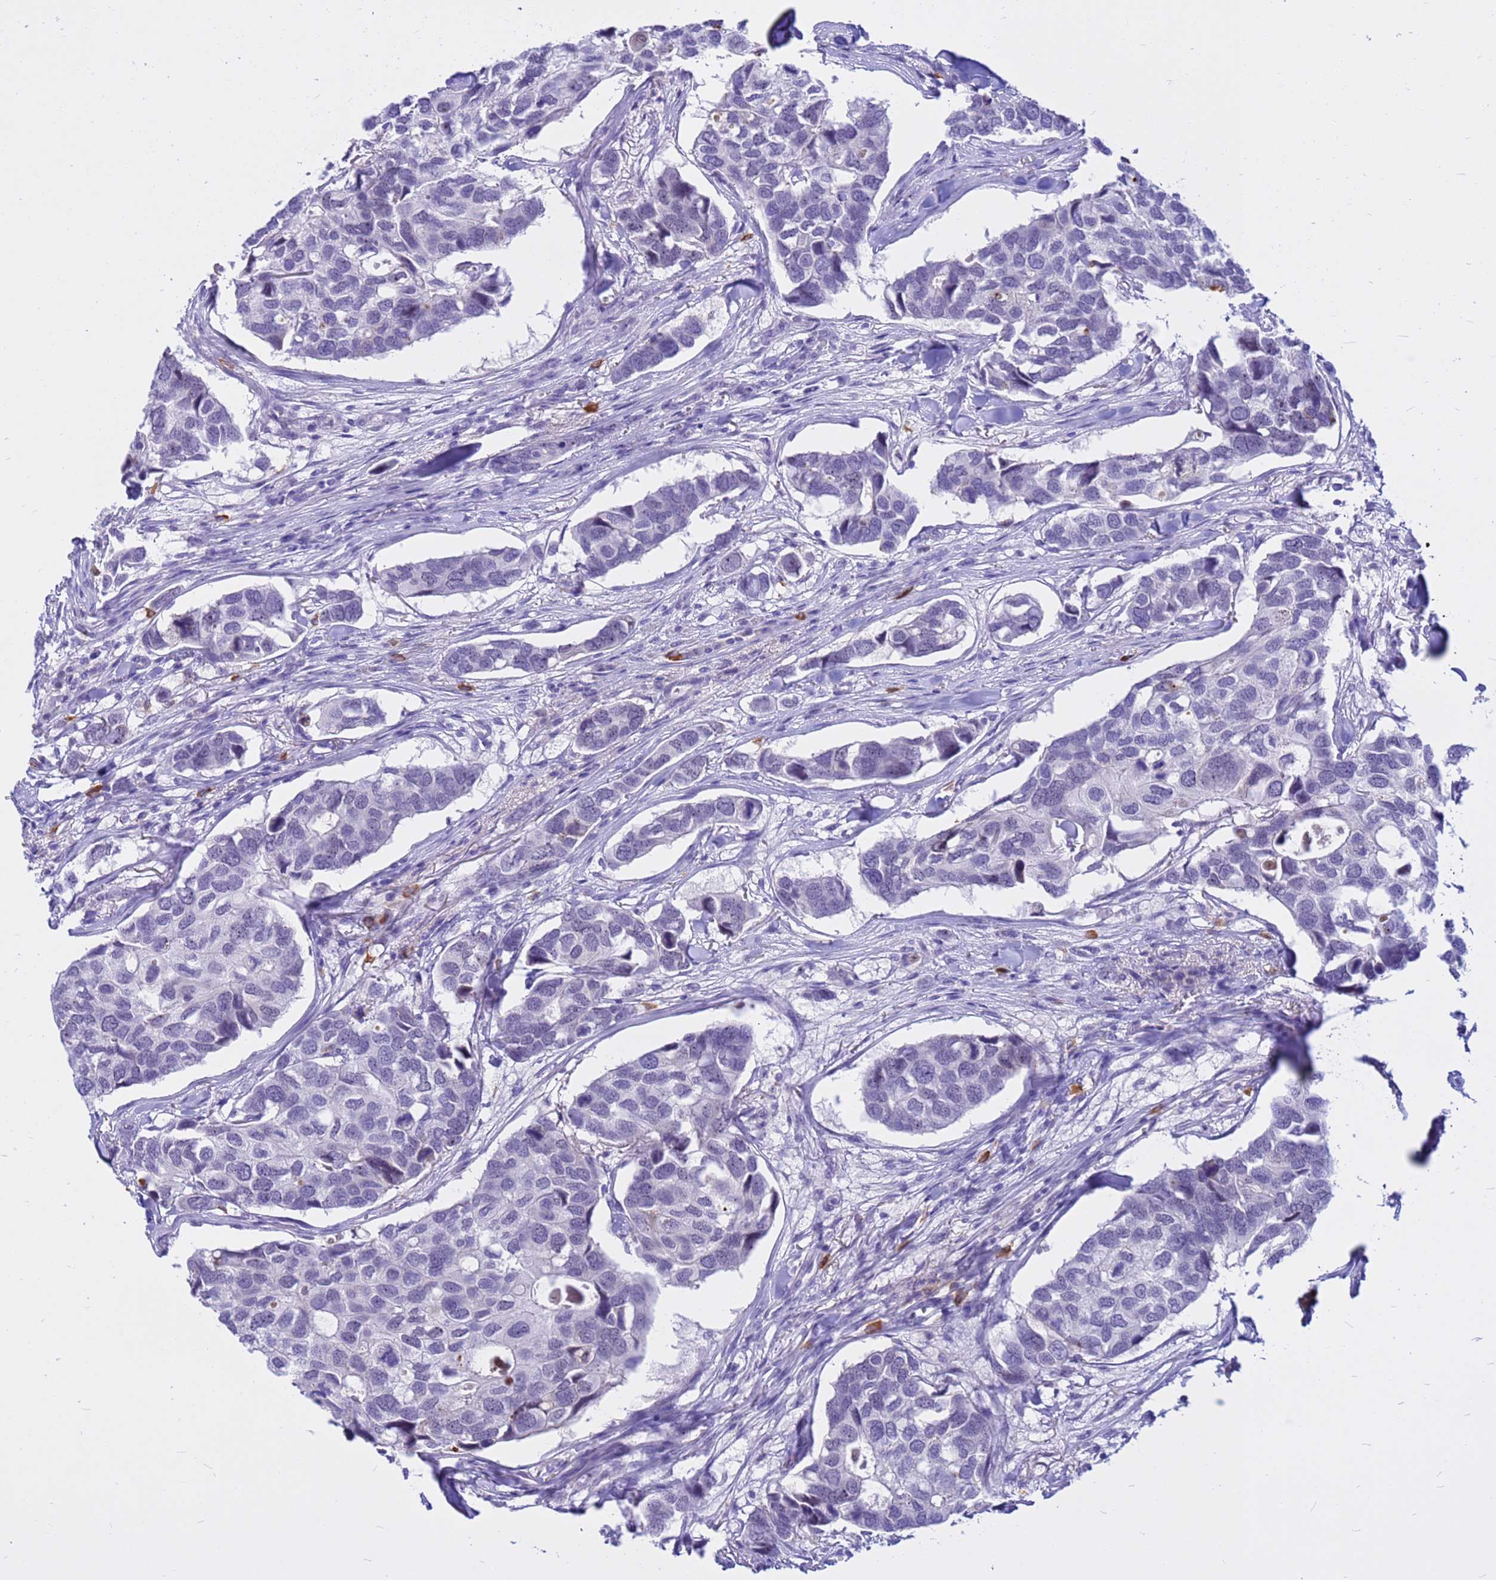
{"staining": {"intensity": "negative", "quantity": "none", "location": "none"}, "tissue": "breast cancer", "cell_type": "Tumor cells", "image_type": "cancer", "snomed": [{"axis": "morphology", "description": "Duct carcinoma"}, {"axis": "topography", "description": "Breast"}], "caption": "Immunohistochemical staining of breast cancer (infiltrating ductal carcinoma) exhibits no significant positivity in tumor cells.", "gene": "DMRTC2", "patient": {"sex": "female", "age": 83}}